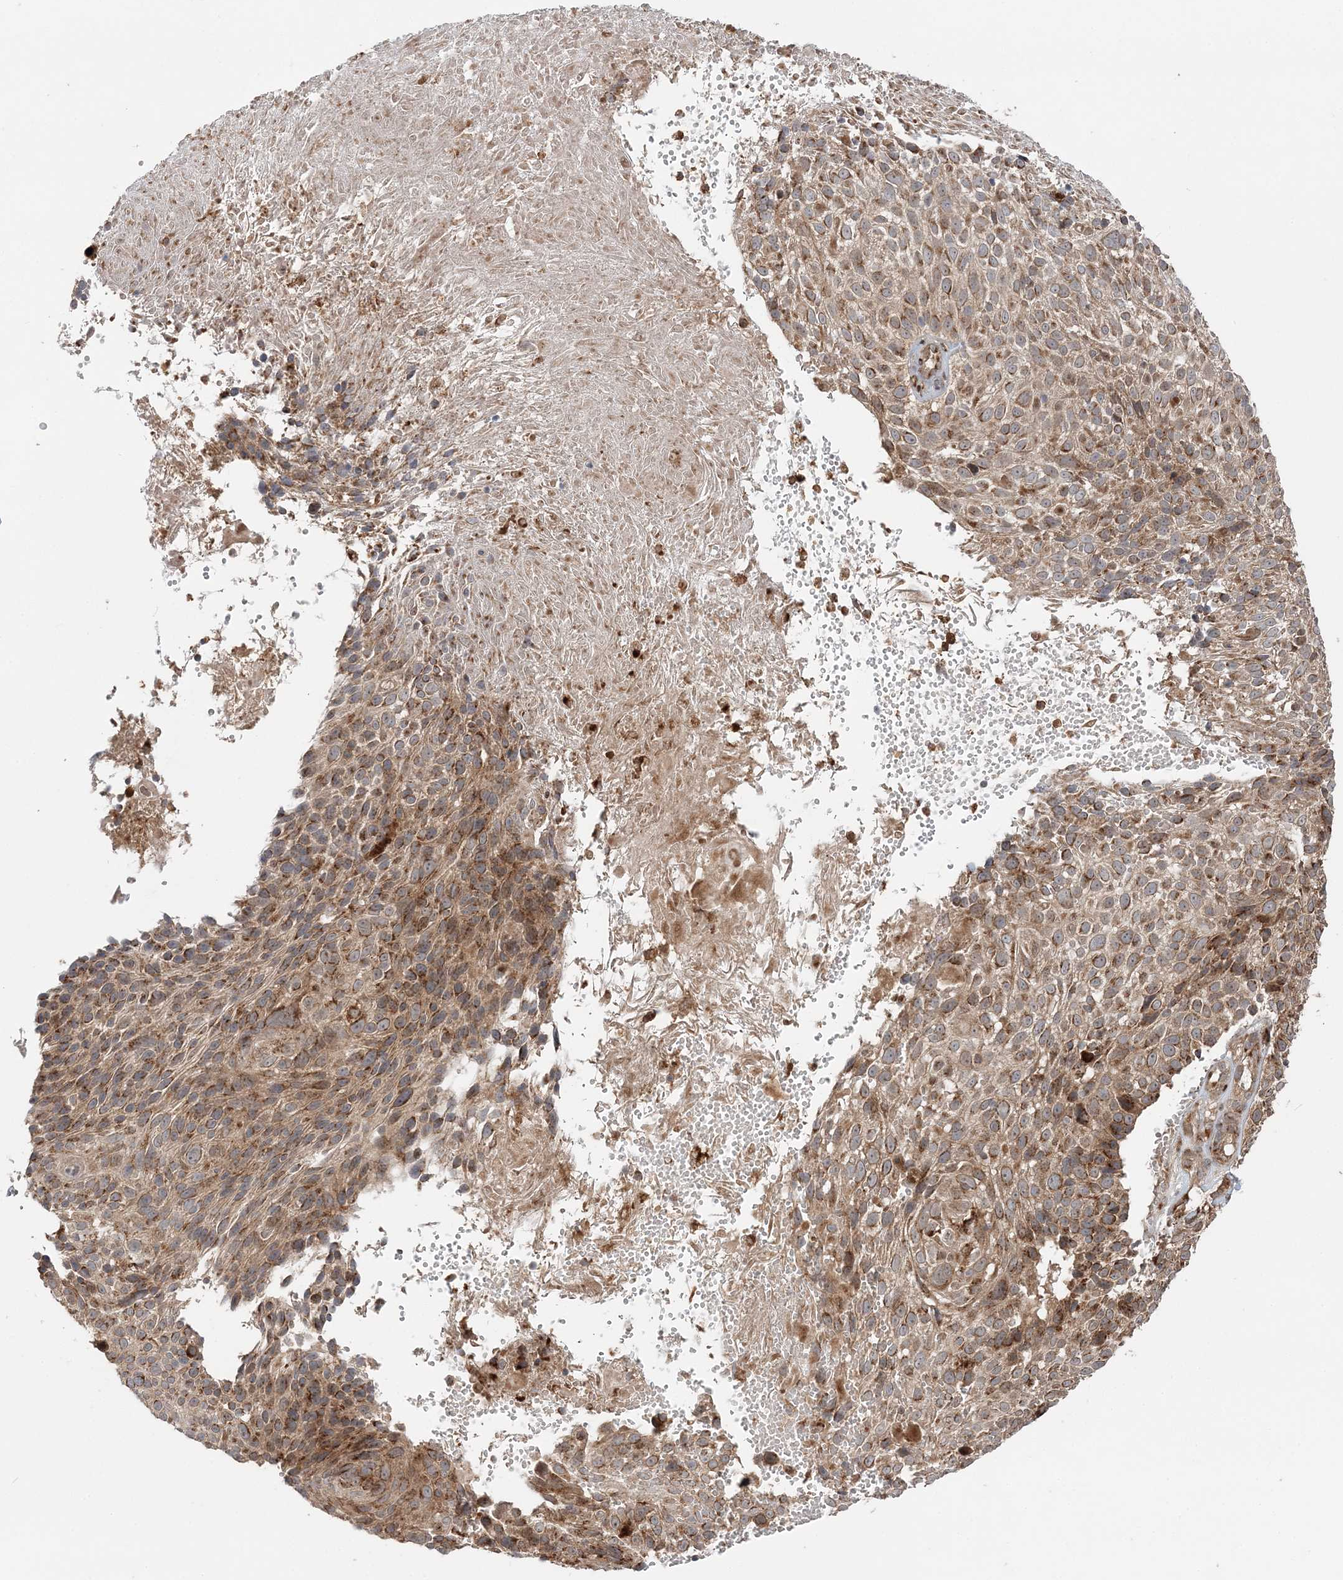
{"staining": {"intensity": "moderate", "quantity": ">75%", "location": "cytoplasmic/membranous"}, "tissue": "cervical cancer", "cell_type": "Tumor cells", "image_type": "cancer", "snomed": [{"axis": "morphology", "description": "Squamous cell carcinoma, NOS"}, {"axis": "topography", "description": "Cervix"}], "caption": "The histopathology image reveals a brown stain indicating the presence of a protein in the cytoplasmic/membranous of tumor cells in cervical cancer (squamous cell carcinoma).", "gene": "ABCC3", "patient": {"sex": "female", "age": 74}}